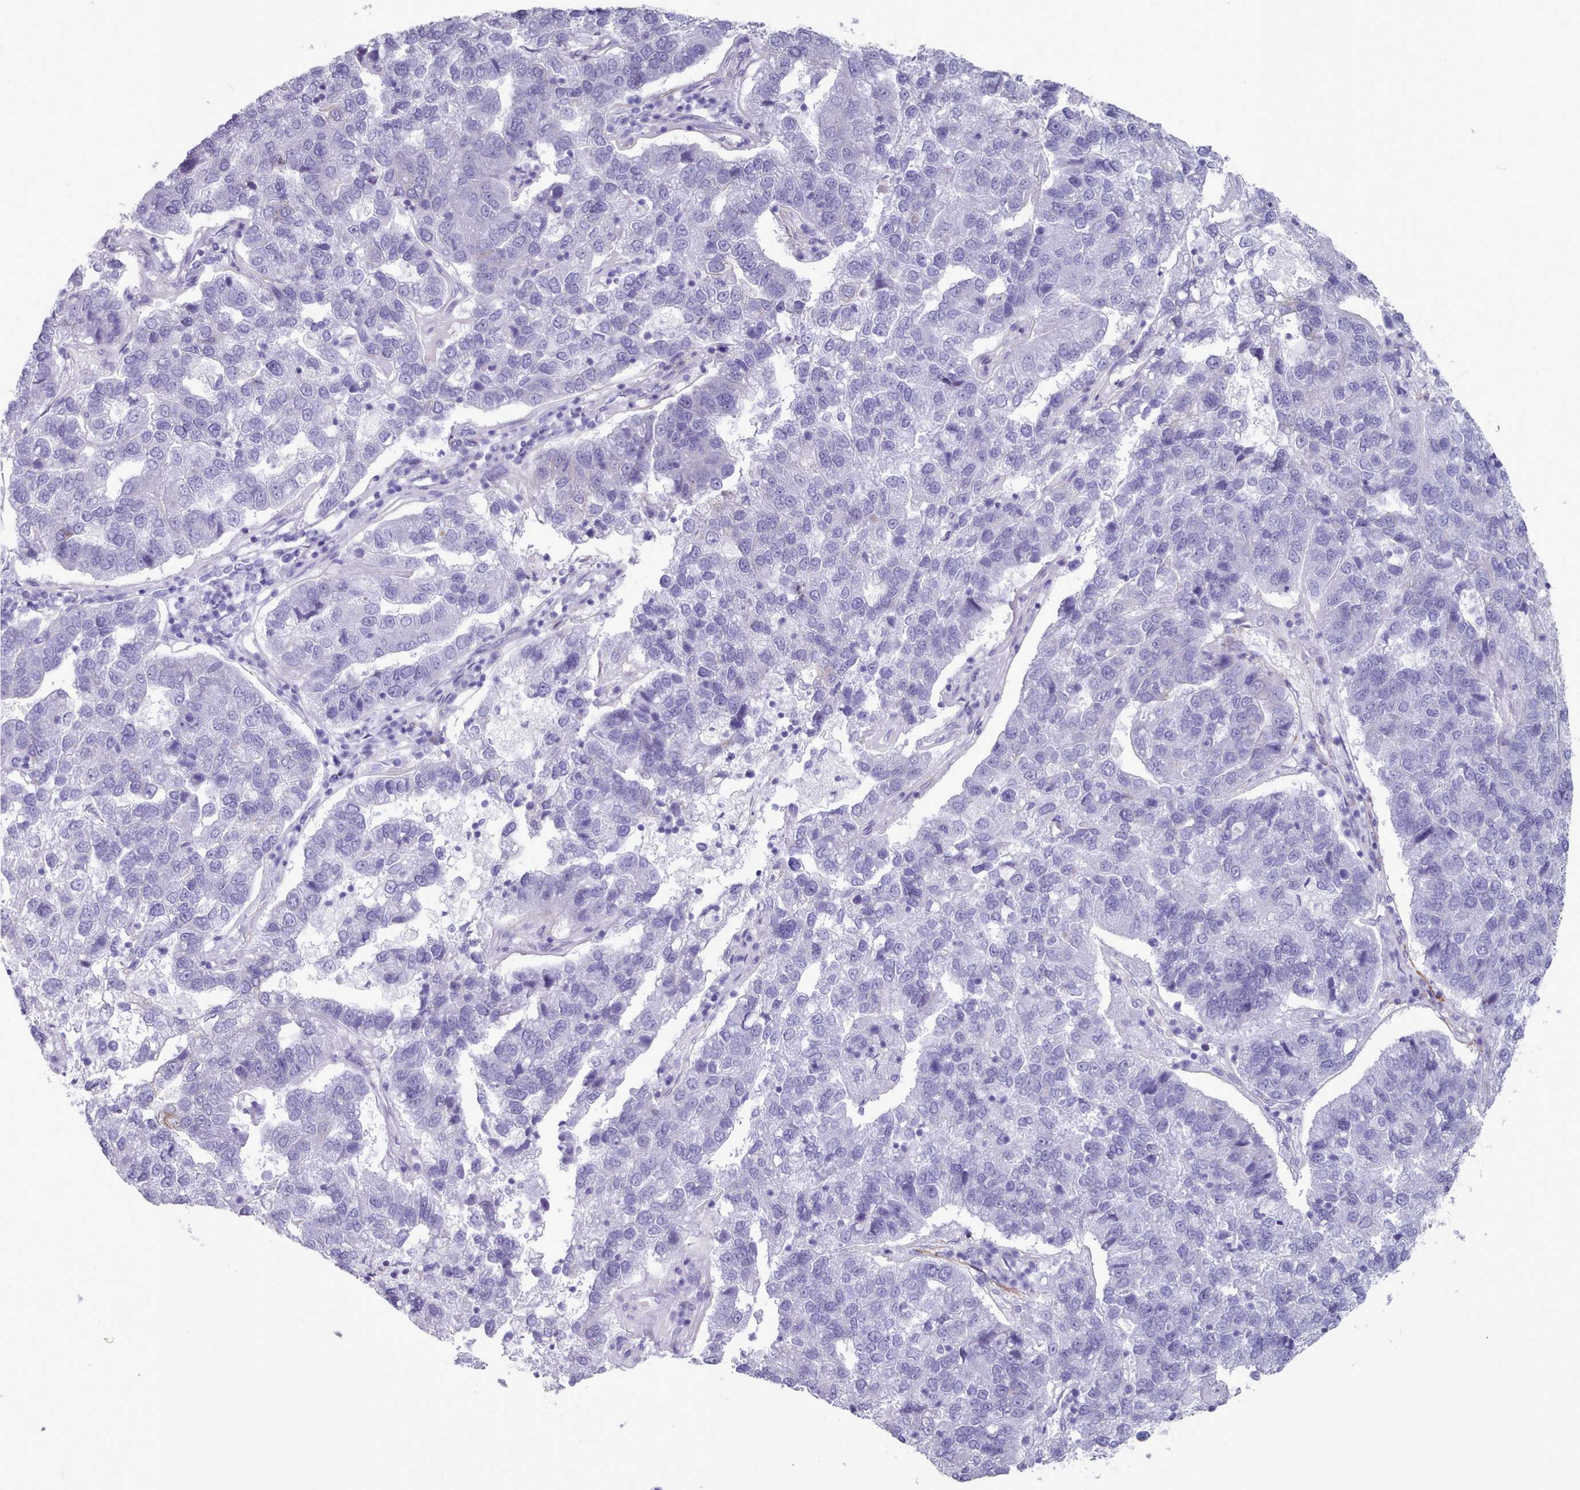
{"staining": {"intensity": "negative", "quantity": "none", "location": "none"}, "tissue": "pancreatic cancer", "cell_type": "Tumor cells", "image_type": "cancer", "snomed": [{"axis": "morphology", "description": "Adenocarcinoma, NOS"}, {"axis": "topography", "description": "Pancreas"}], "caption": "This is an immunohistochemistry (IHC) photomicrograph of human pancreatic cancer. There is no expression in tumor cells.", "gene": "FPGS", "patient": {"sex": "female", "age": 61}}